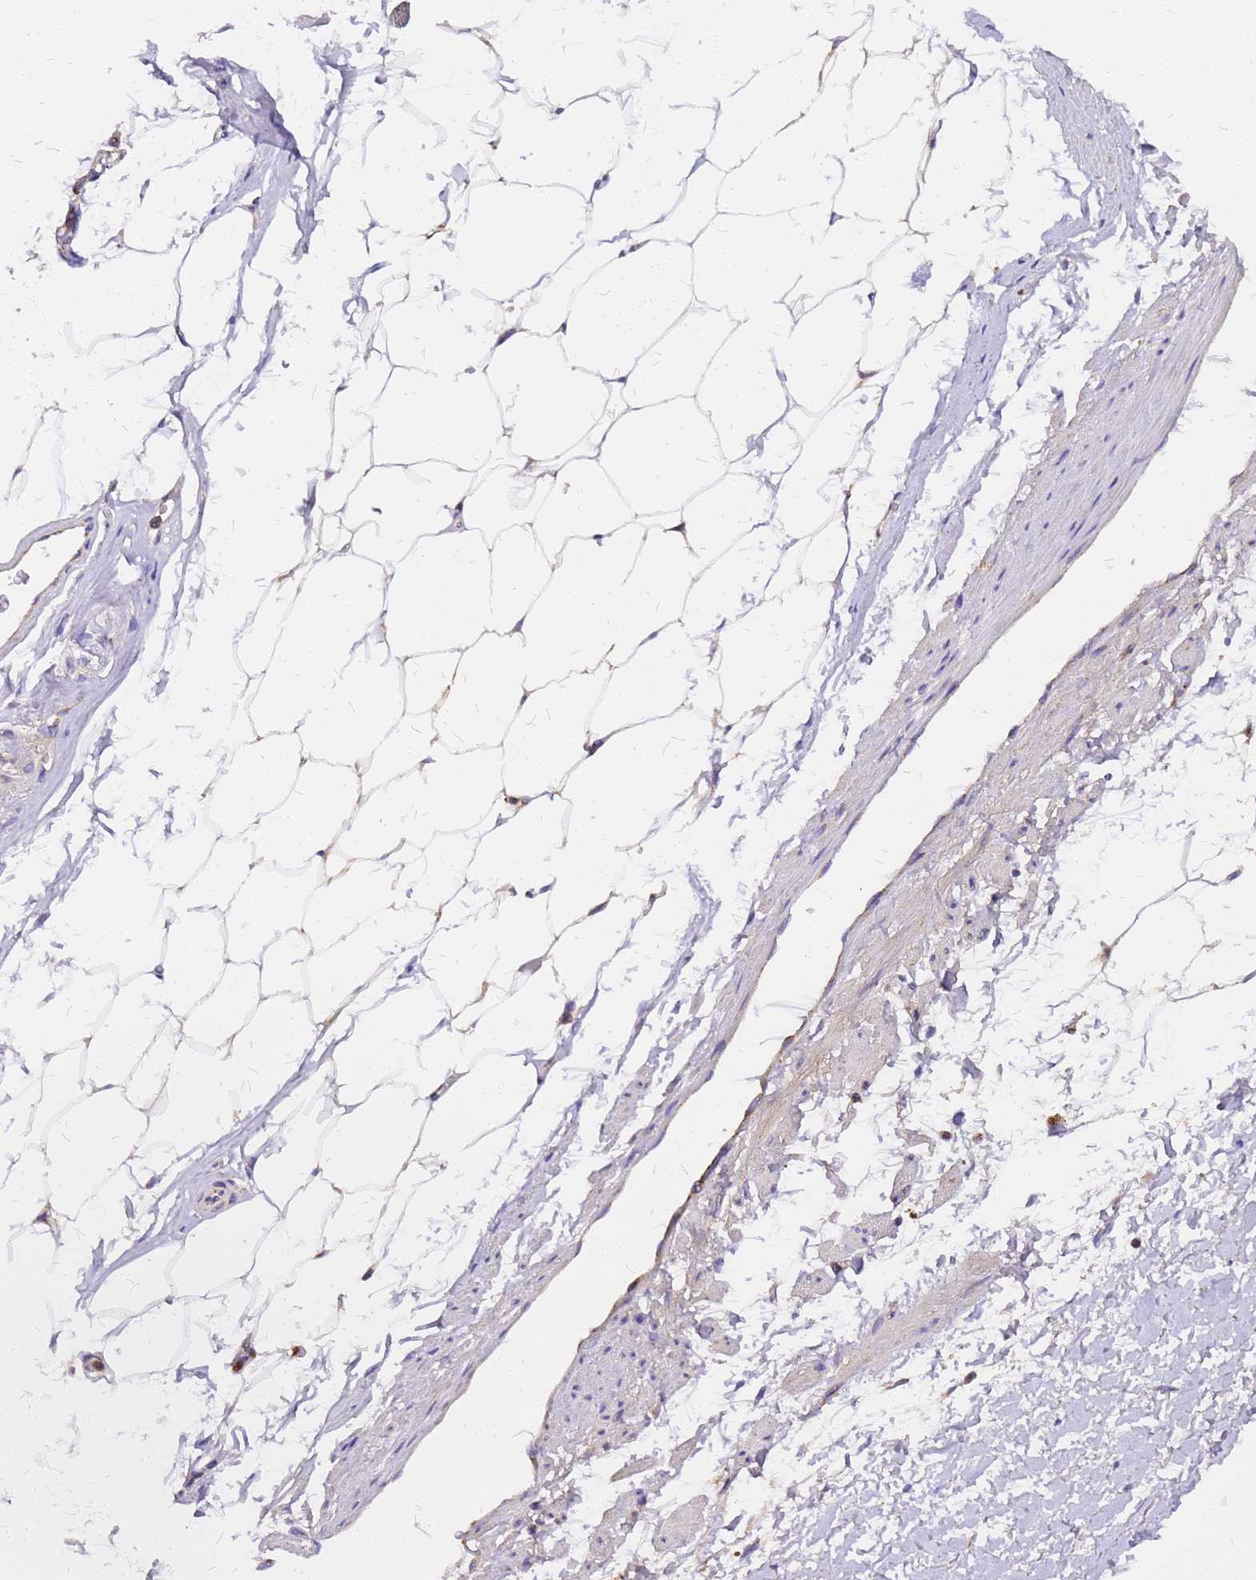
{"staining": {"intensity": "moderate", "quantity": "<25%", "location": "cytoplasmic/membranous"}, "tissue": "adipose tissue", "cell_type": "Adipocytes", "image_type": "normal", "snomed": [{"axis": "morphology", "description": "Normal tissue, NOS"}, {"axis": "morphology", "description": "Adenocarcinoma, Low grade"}, {"axis": "topography", "description": "Prostate"}, {"axis": "topography", "description": "Peripheral nerve tissue"}], "caption": "Brown immunohistochemical staining in benign adipose tissue shows moderate cytoplasmic/membranous expression in about <25% of adipocytes.", "gene": "MRPS26", "patient": {"sex": "male", "age": 63}}